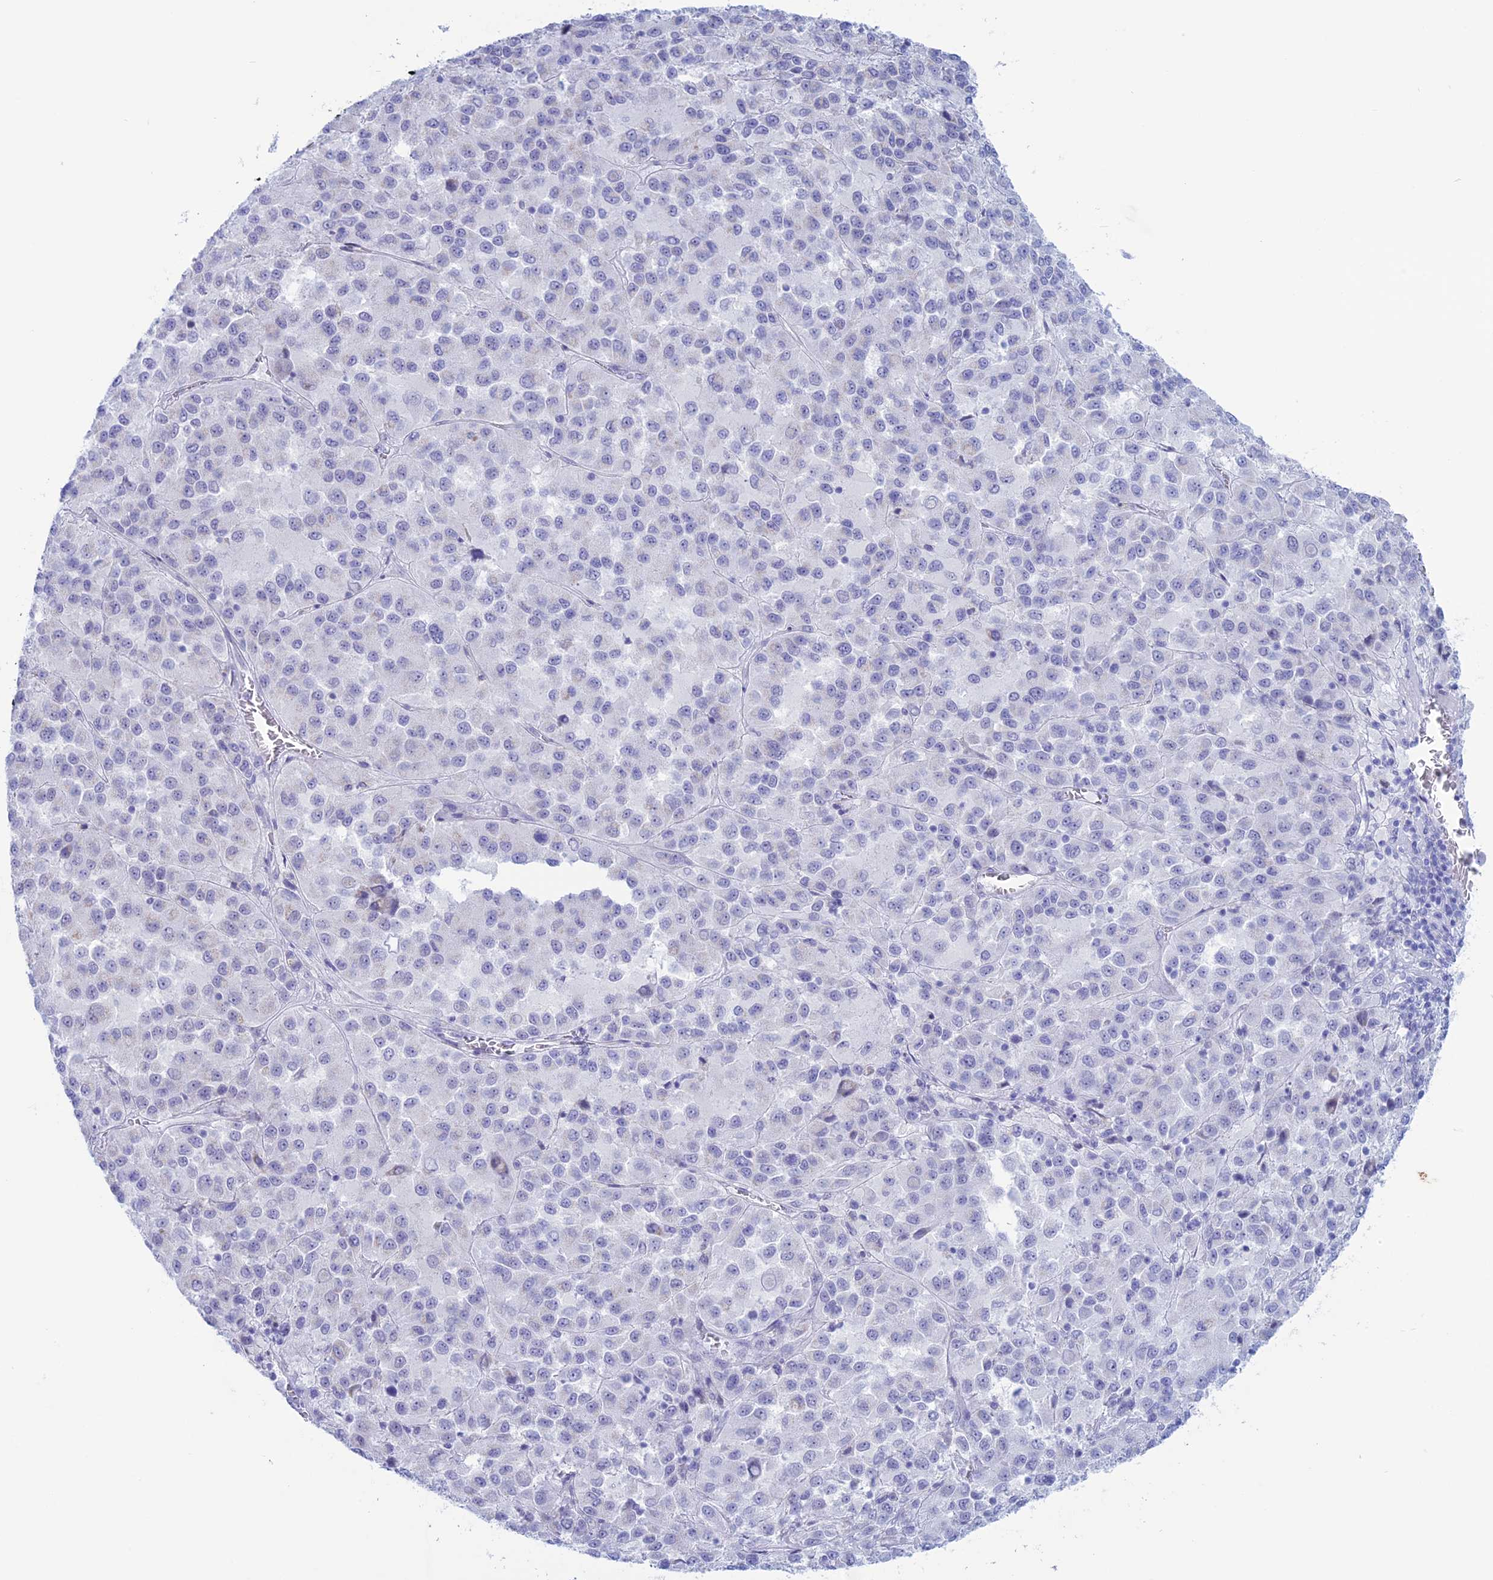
{"staining": {"intensity": "negative", "quantity": "none", "location": "none"}, "tissue": "melanoma", "cell_type": "Tumor cells", "image_type": "cancer", "snomed": [{"axis": "morphology", "description": "Malignant melanoma, Metastatic site"}, {"axis": "topography", "description": "Lung"}], "caption": "DAB immunohistochemical staining of human malignant melanoma (metastatic site) displays no significant staining in tumor cells.", "gene": "LHFPL2", "patient": {"sex": "male", "age": 64}}